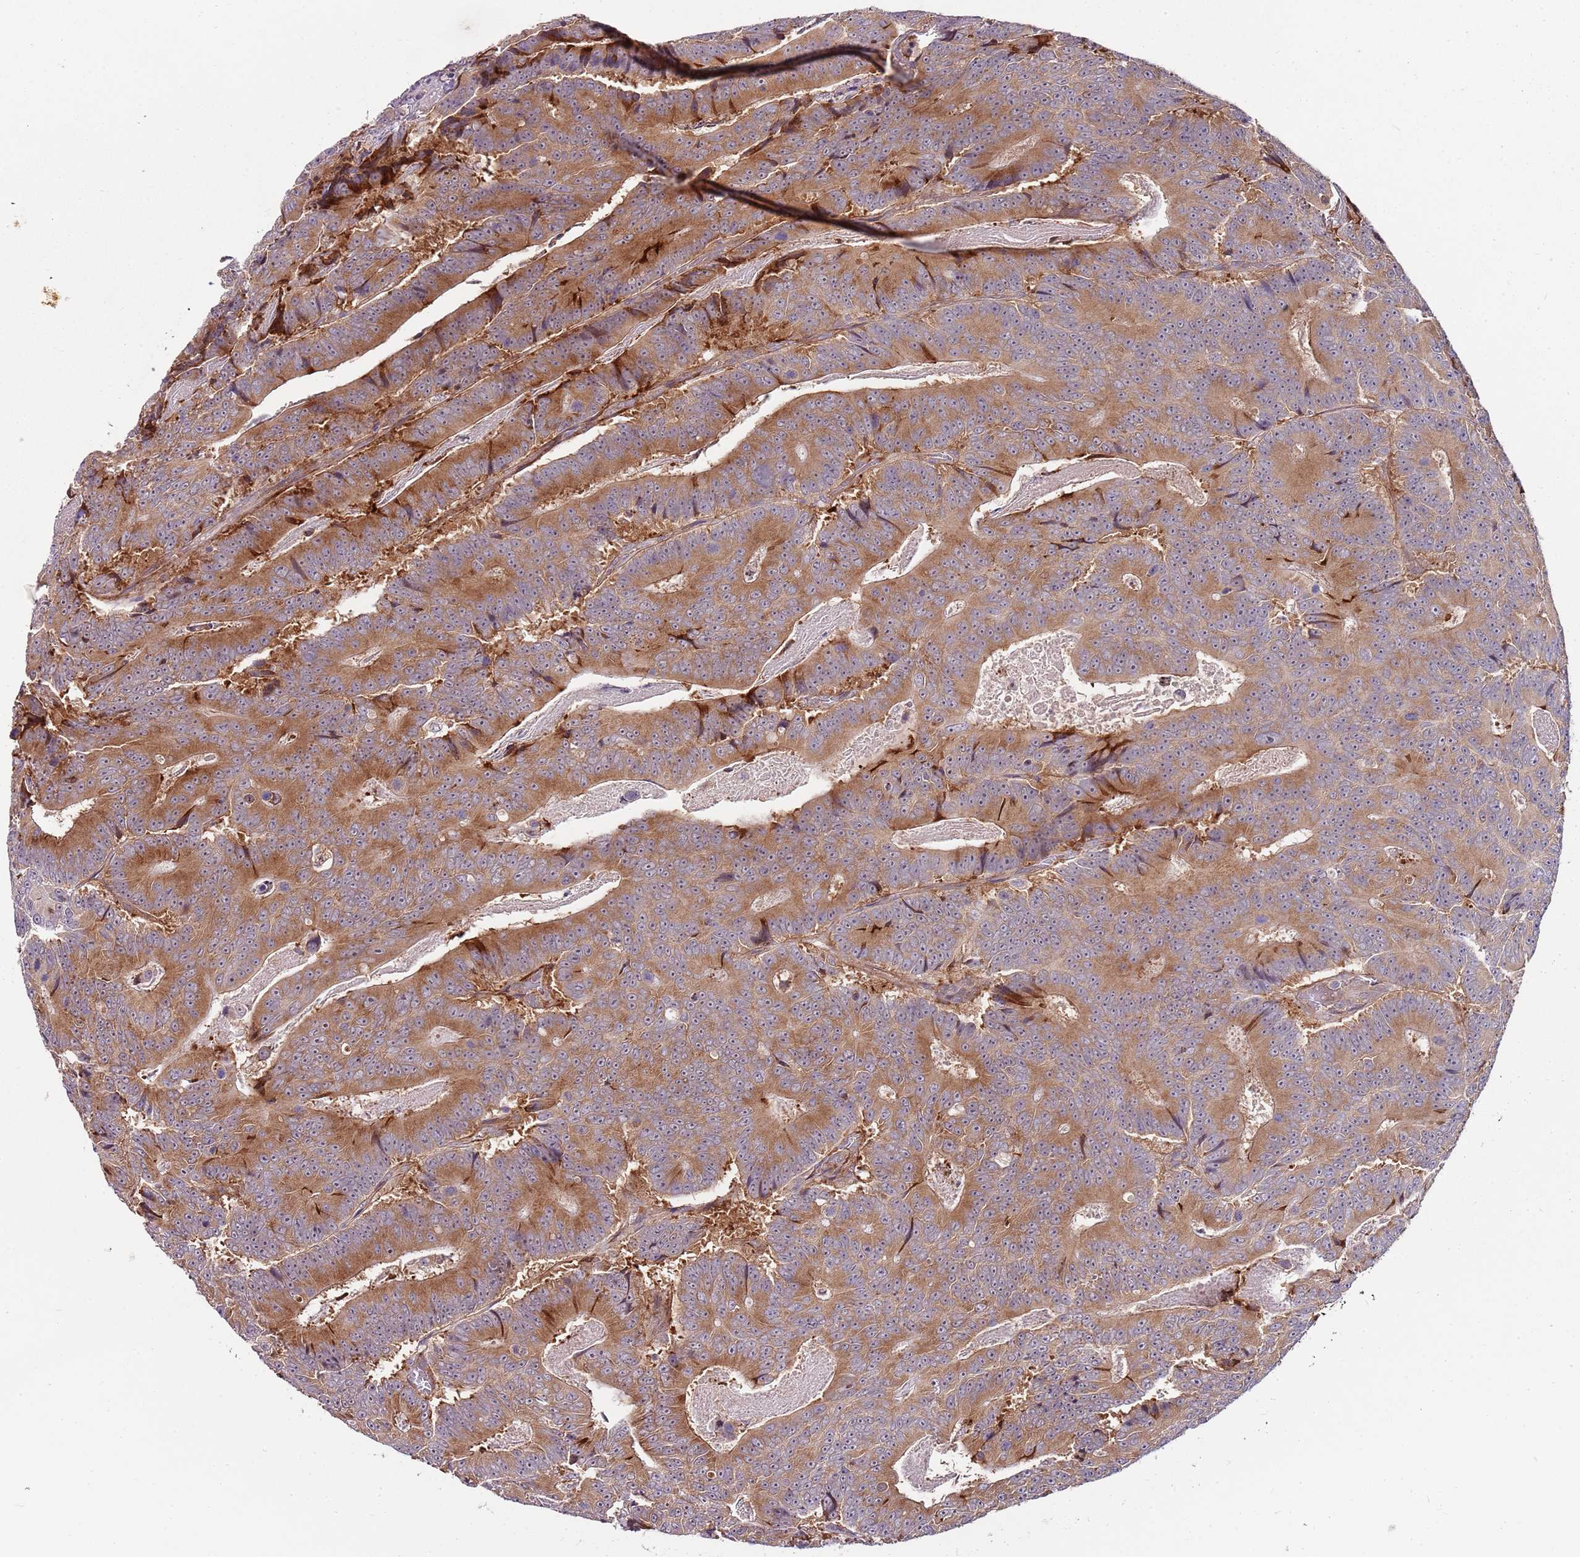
{"staining": {"intensity": "moderate", "quantity": ">75%", "location": "cytoplasmic/membranous"}, "tissue": "colorectal cancer", "cell_type": "Tumor cells", "image_type": "cancer", "snomed": [{"axis": "morphology", "description": "Adenocarcinoma, NOS"}, {"axis": "topography", "description": "Colon"}], "caption": "An immunohistochemistry (IHC) histopathology image of neoplastic tissue is shown. Protein staining in brown highlights moderate cytoplasmic/membranous positivity in adenocarcinoma (colorectal) within tumor cells. (brown staining indicates protein expression, while blue staining denotes nuclei).", "gene": "FBXL22", "patient": {"sex": "male", "age": 83}}